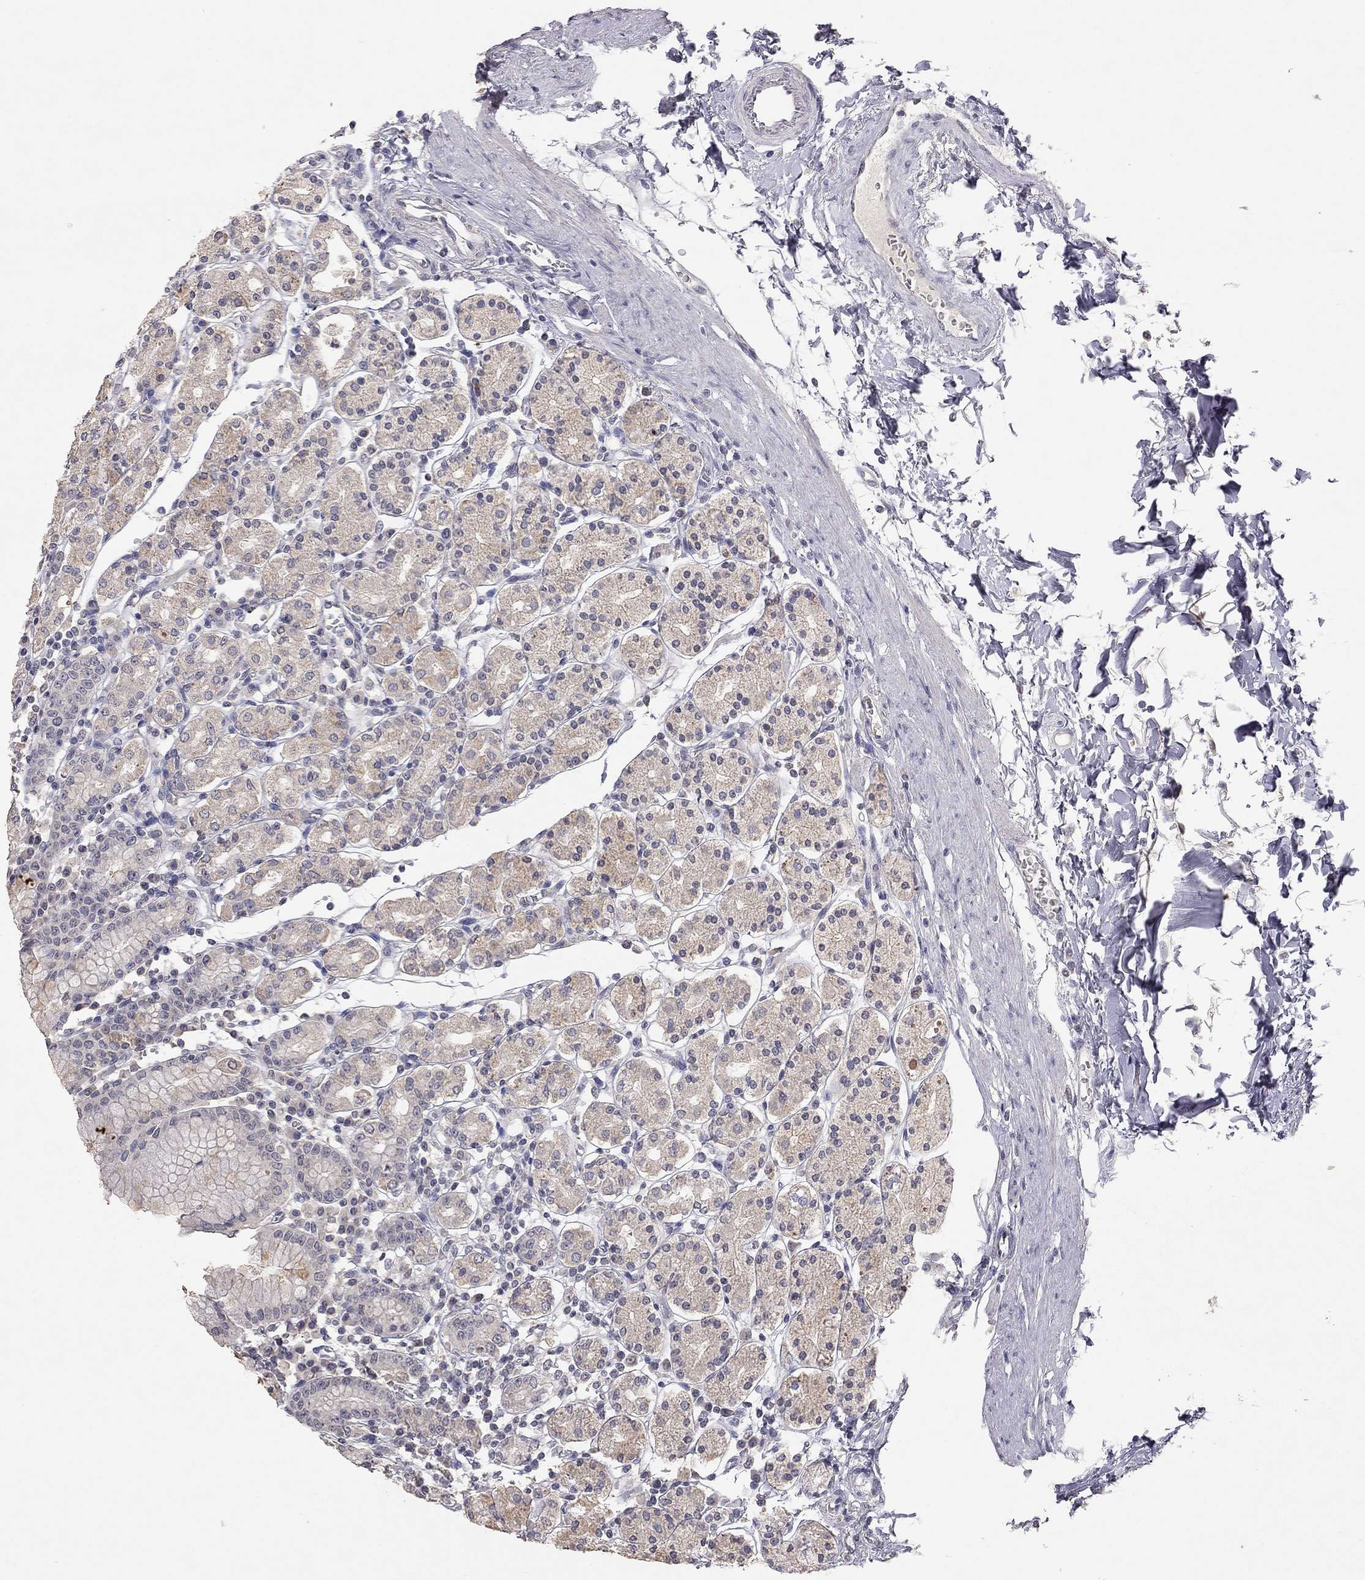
{"staining": {"intensity": "weak", "quantity": "<25%", "location": "cytoplasmic/membranous"}, "tissue": "stomach", "cell_type": "Glandular cells", "image_type": "normal", "snomed": [{"axis": "morphology", "description": "Normal tissue, NOS"}, {"axis": "topography", "description": "Stomach, upper"}, {"axis": "topography", "description": "Stomach"}], "caption": "Normal stomach was stained to show a protein in brown. There is no significant staining in glandular cells. (Brightfield microscopy of DAB (3,3'-diaminobenzidine) immunohistochemistry (IHC) at high magnification).", "gene": "SYT12", "patient": {"sex": "male", "age": 62}}